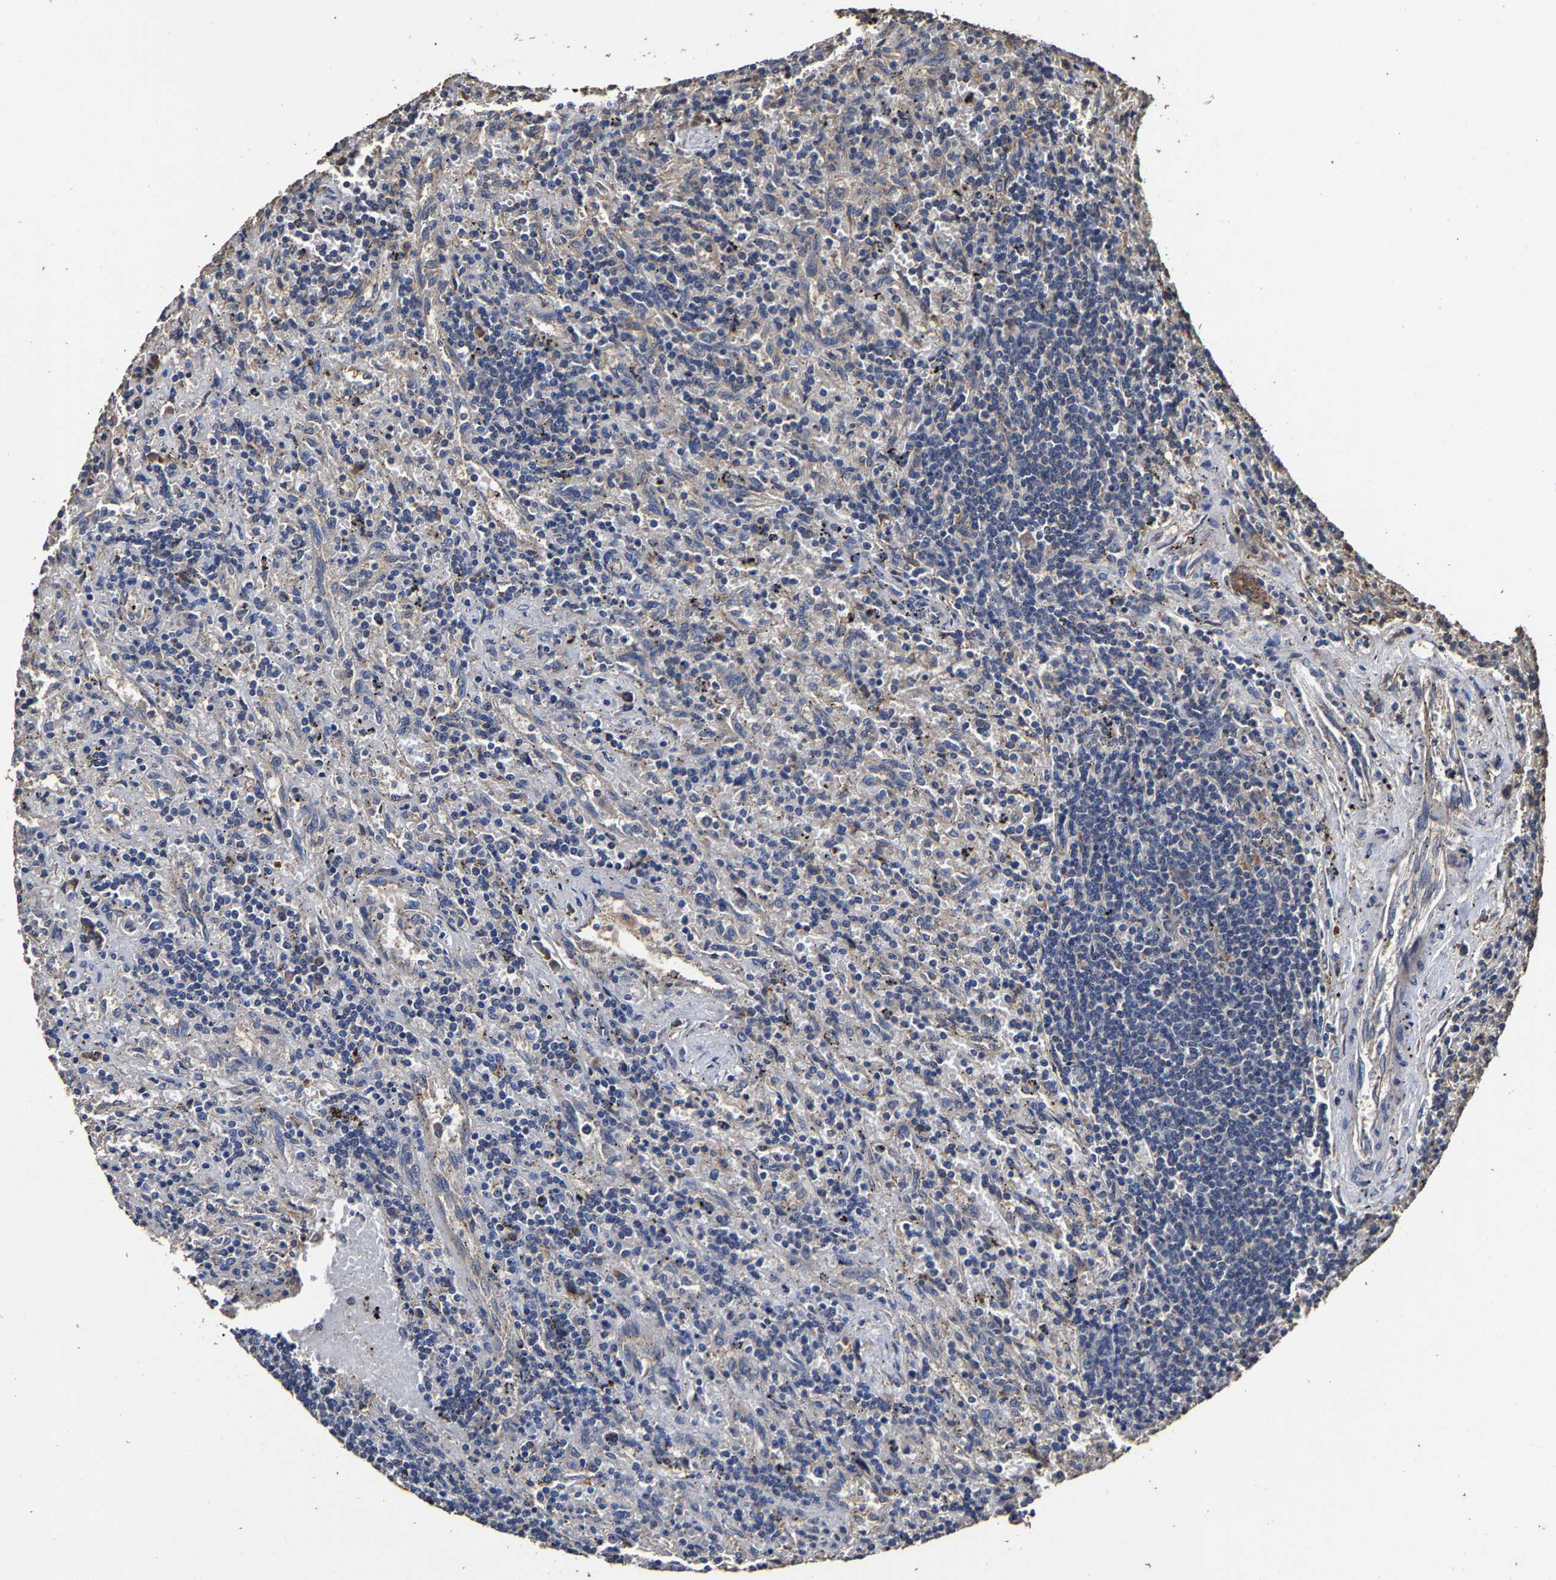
{"staining": {"intensity": "negative", "quantity": "none", "location": "none"}, "tissue": "lymphoma", "cell_type": "Tumor cells", "image_type": "cancer", "snomed": [{"axis": "morphology", "description": "Malignant lymphoma, non-Hodgkin's type, Low grade"}, {"axis": "topography", "description": "Spleen"}], "caption": "There is no significant staining in tumor cells of low-grade malignant lymphoma, non-Hodgkin's type.", "gene": "PPM1K", "patient": {"sex": "male", "age": 76}}